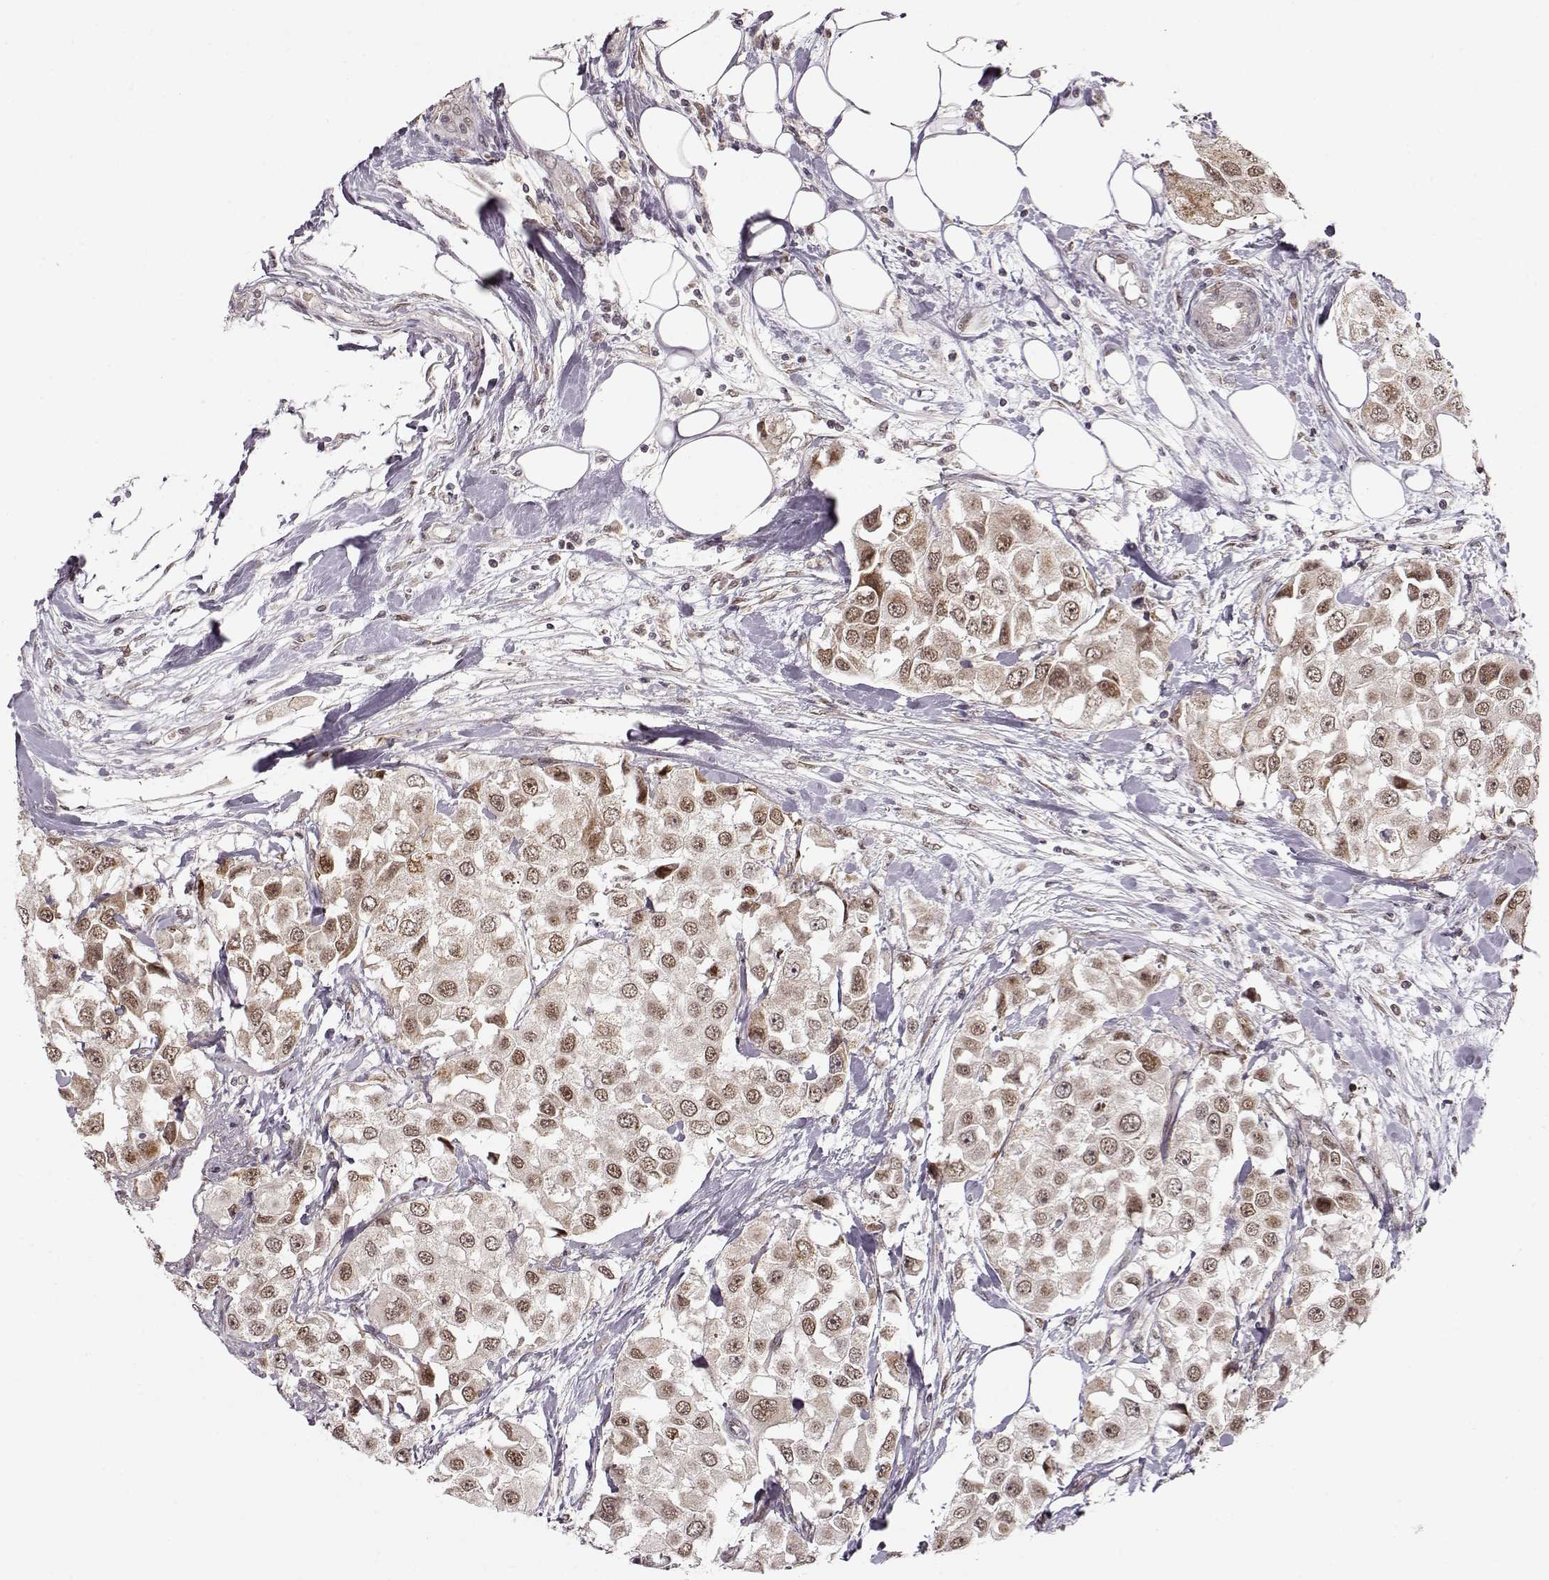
{"staining": {"intensity": "weak", "quantity": ">75%", "location": "nuclear"}, "tissue": "urothelial cancer", "cell_type": "Tumor cells", "image_type": "cancer", "snomed": [{"axis": "morphology", "description": "Urothelial carcinoma, High grade"}, {"axis": "topography", "description": "Urinary bladder"}], "caption": "IHC histopathology image of human urothelial carcinoma (high-grade) stained for a protein (brown), which reveals low levels of weak nuclear staining in approximately >75% of tumor cells.", "gene": "RAI1", "patient": {"sex": "female", "age": 64}}